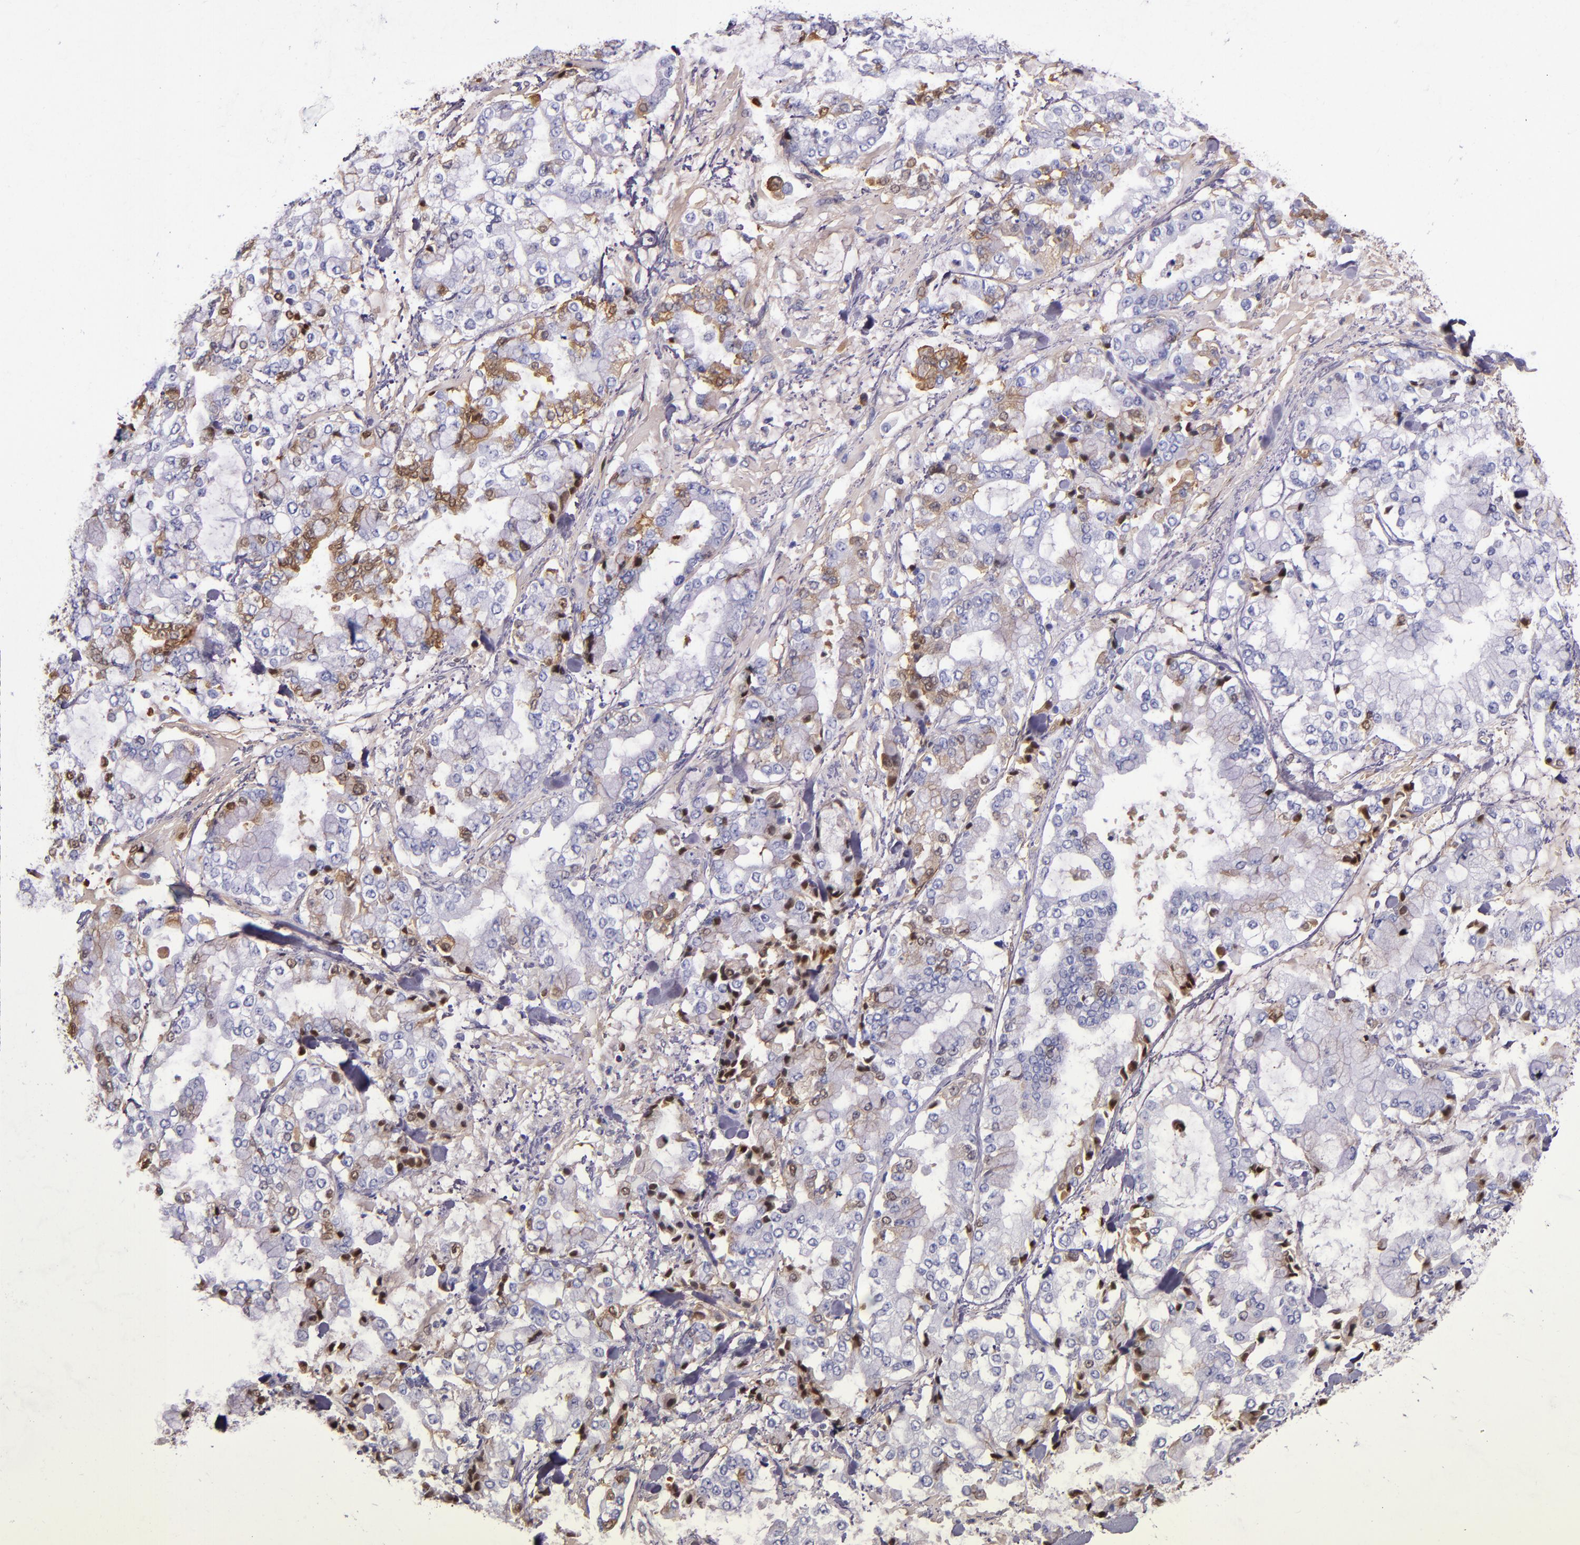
{"staining": {"intensity": "moderate", "quantity": "<25%", "location": "cytoplasmic/membranous"}, "tissue": "stomach cancer", "cell_type": "Tumor cells", "image_type": "cancer", "snomed": [{"axis": "morphology", "description": "Normal tissue, NOS"}, {"axis": "morphology", "description": "Adenocarcinoma, NOS"}, {"axis": "topography", "description": "Stomach, upper"}, {"axis": "topography", "description": "Stomach"}], "caption": "A photomicrograph showing moderate cytoplasmic/membranous staining in about <25% of tumor cells in stomach cancer, as visualized by brown immunohistochemical staining.", "gene": "CLEC3B", "patient": {"sex": "male", "age": 76}}